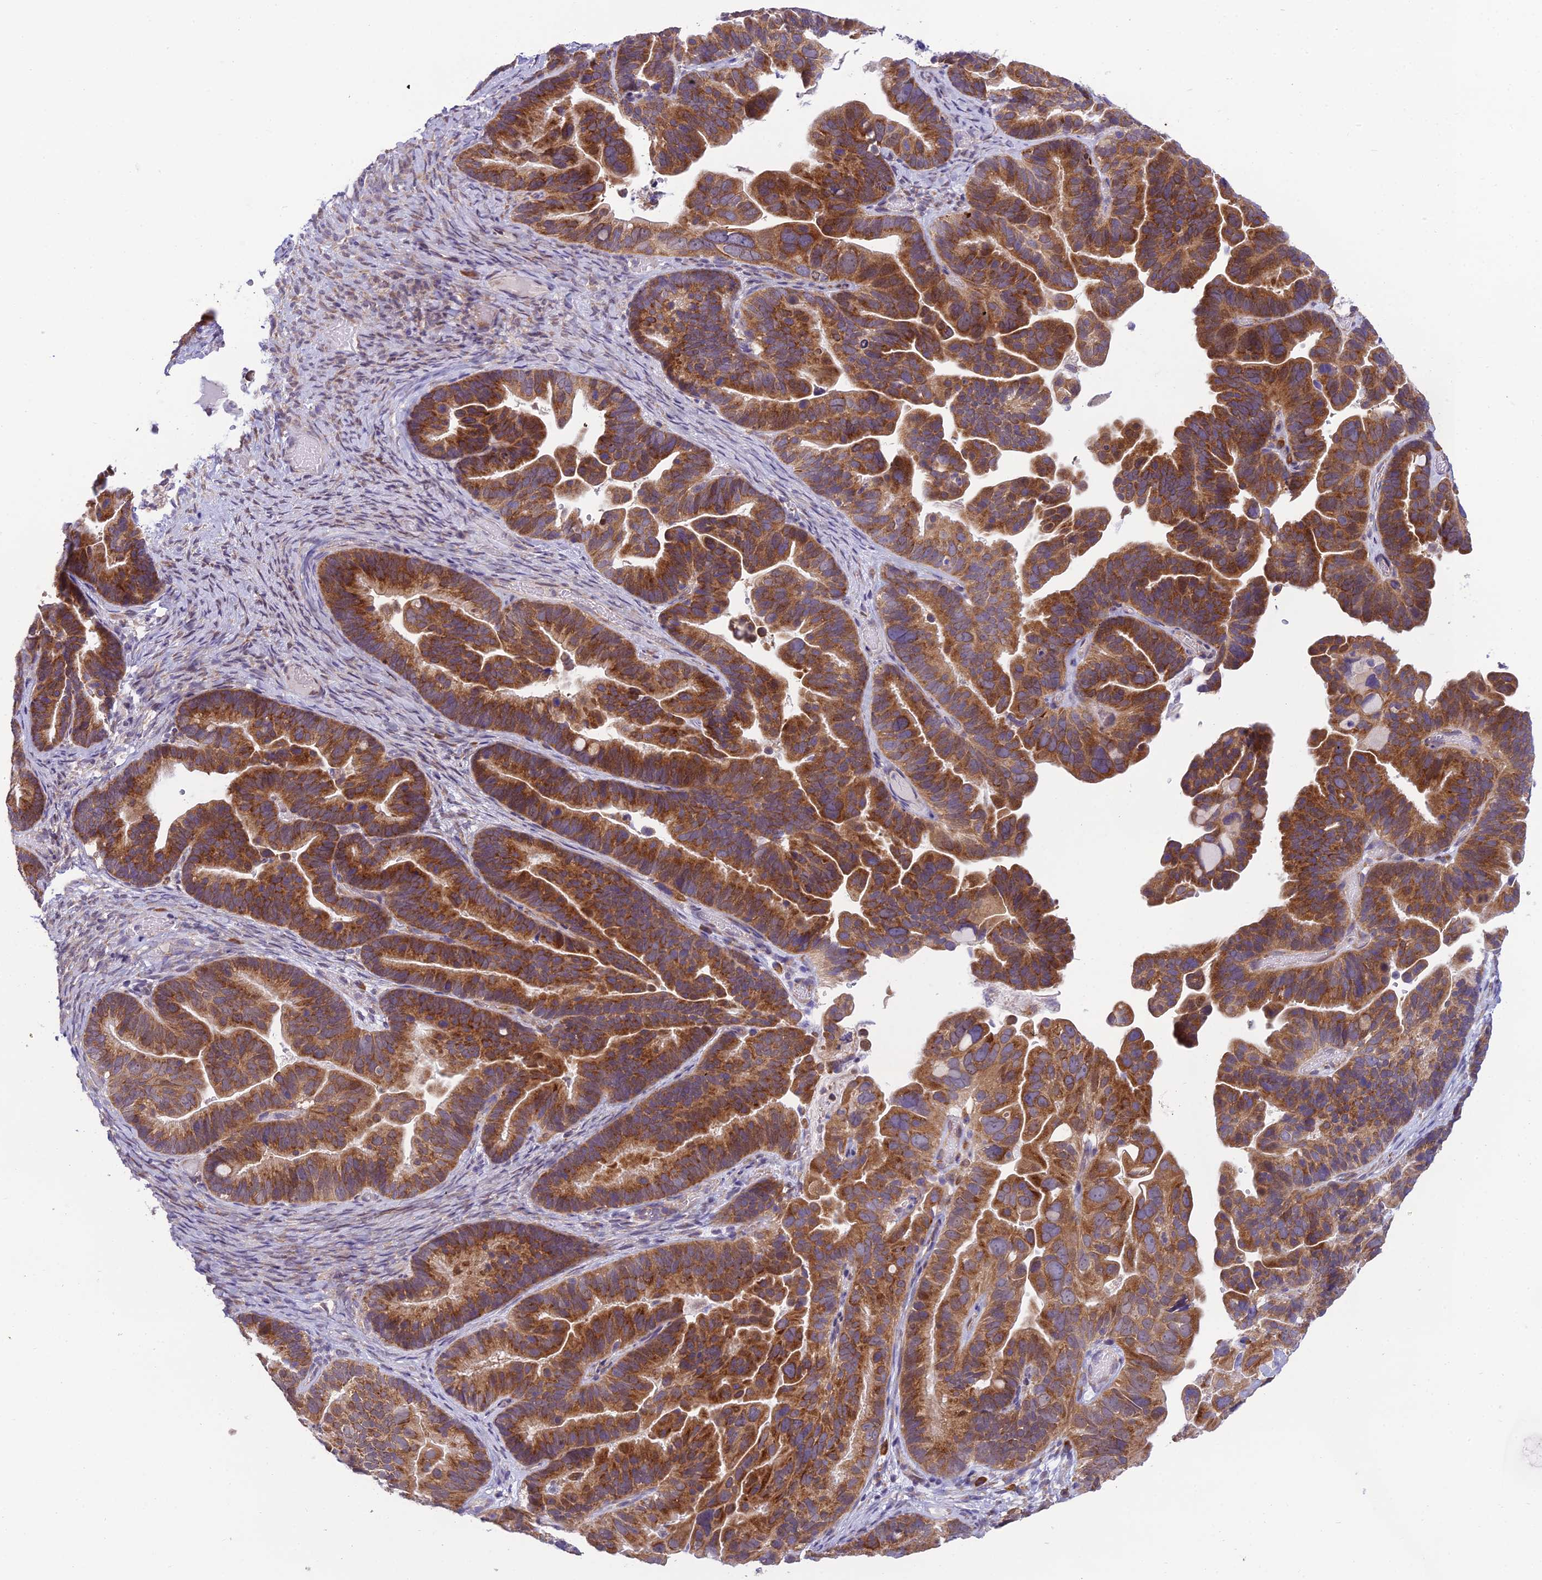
{"staining": {"intensity": "strong", "quantity": ">75%", "location": "cytoplasmic/membranous"}, "tissue": "ovarian cancer", "cell_type": "Tumor cells", "image_type": "cancer", "snomed": [{"axis": "morphology", "description": "Cystadenocarcinoma, serous, NOS"}, {"axis": "topography", "description": "Ovary"}], "caption": "Tumor cells display high levels of strong cytoplasmic/membranous staining in approximately >75% of cells in ovarian cancer (serous cystadenocarcinoma). Nuclei are stained in blue.", "gene": "CLCN7", "patient": {"sex": "female", "age": 56}}